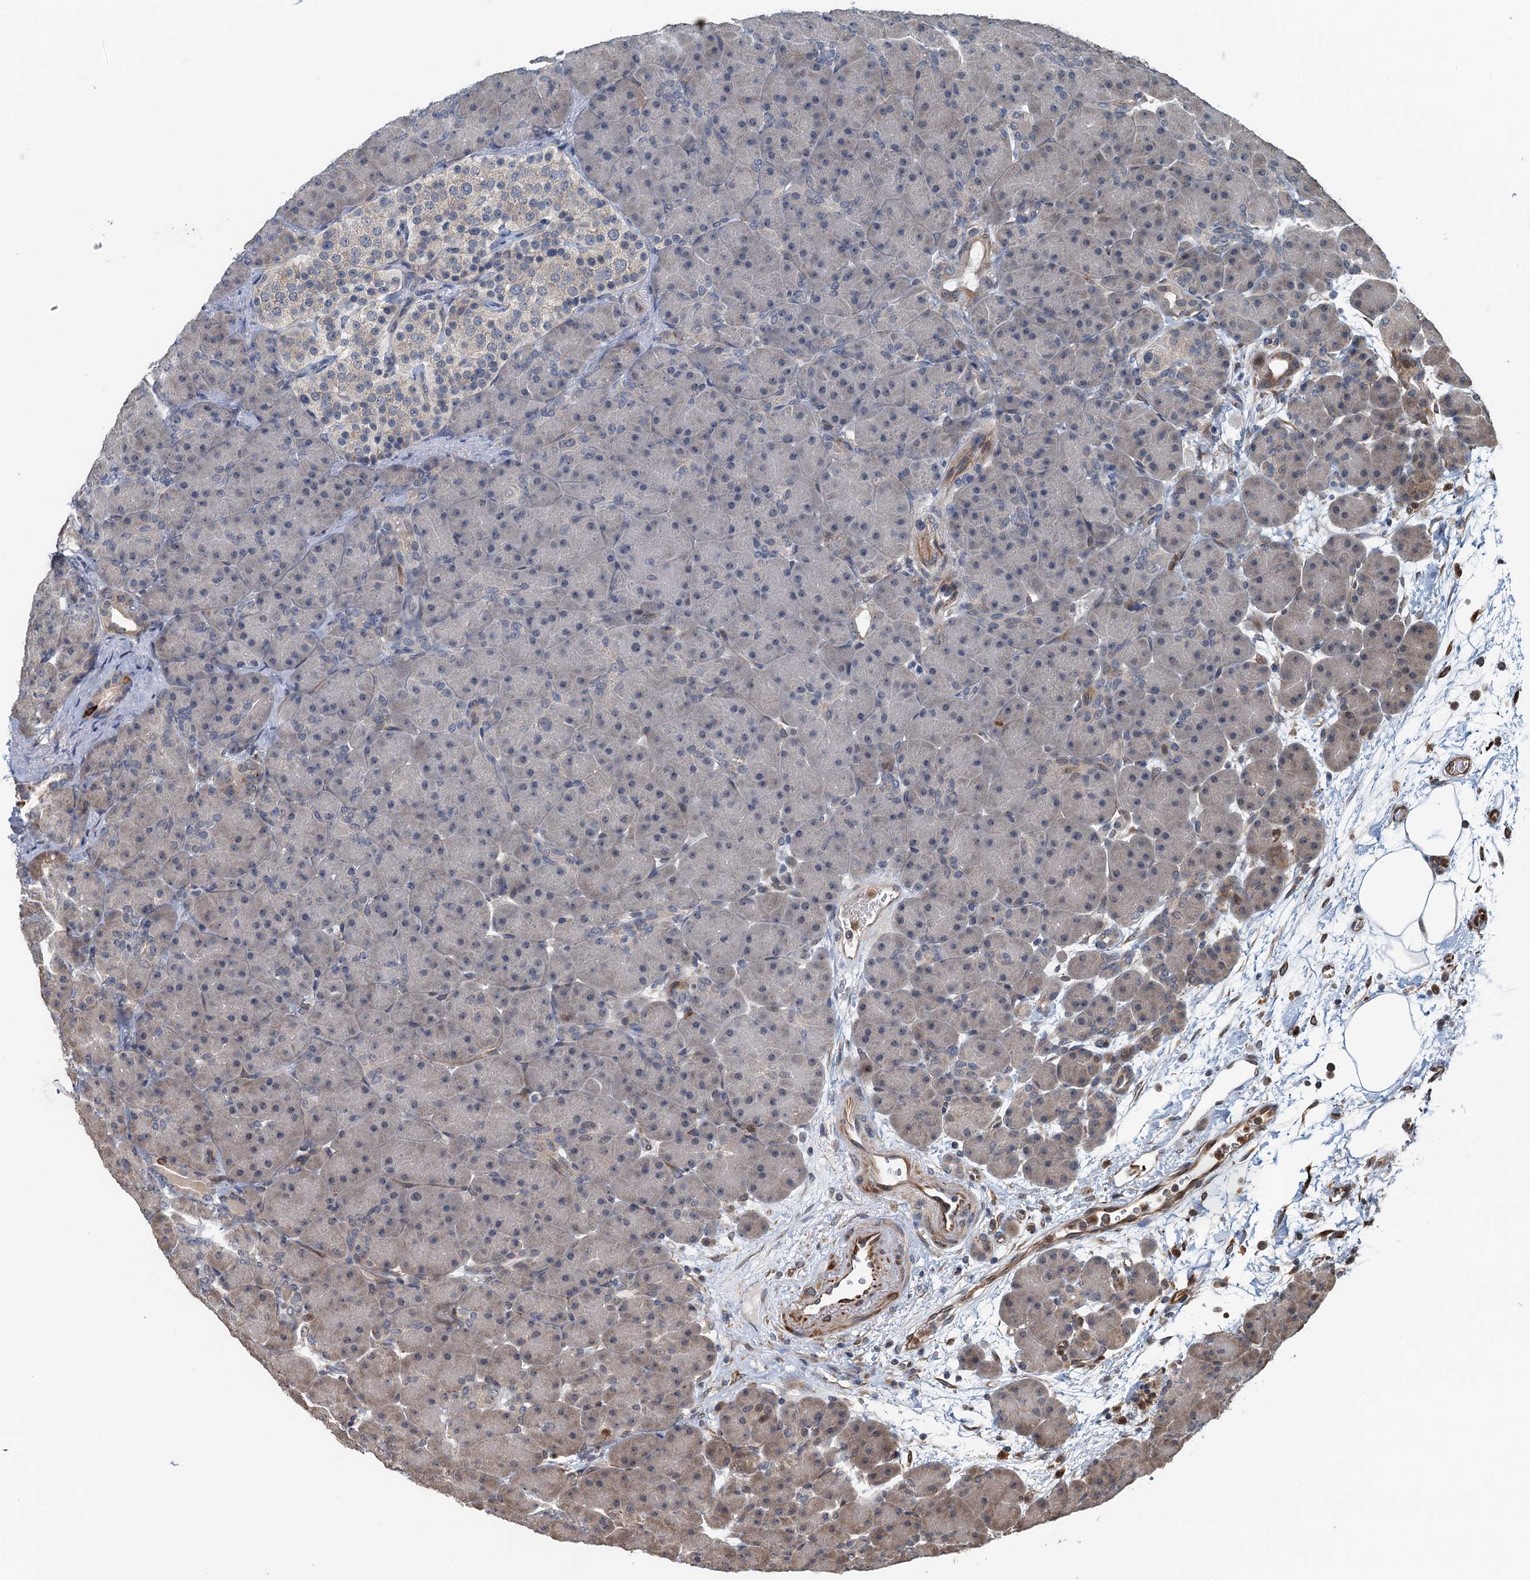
{"staining": {"intensity": "weak", "quantity": "<25%", "location": "cytoplasmic/membranous"}, "tissue": "pancreas", "cell_type": "Exocrine glandular cells", "image_type": "normal", "snomed": [{"axis": "morphology", "description": "Normal tissue, NOS"}, {"axis": "topography", "description": "Pancreas"}], "caption": "Immunohistochemistry (IHC) photomicrograph of benign human pancreas stained for a protein (brown), which displays no positivity in exocrine glandular cells.", "gene": "WHAMM", "patient": {"sex": "male", "age": 66}}